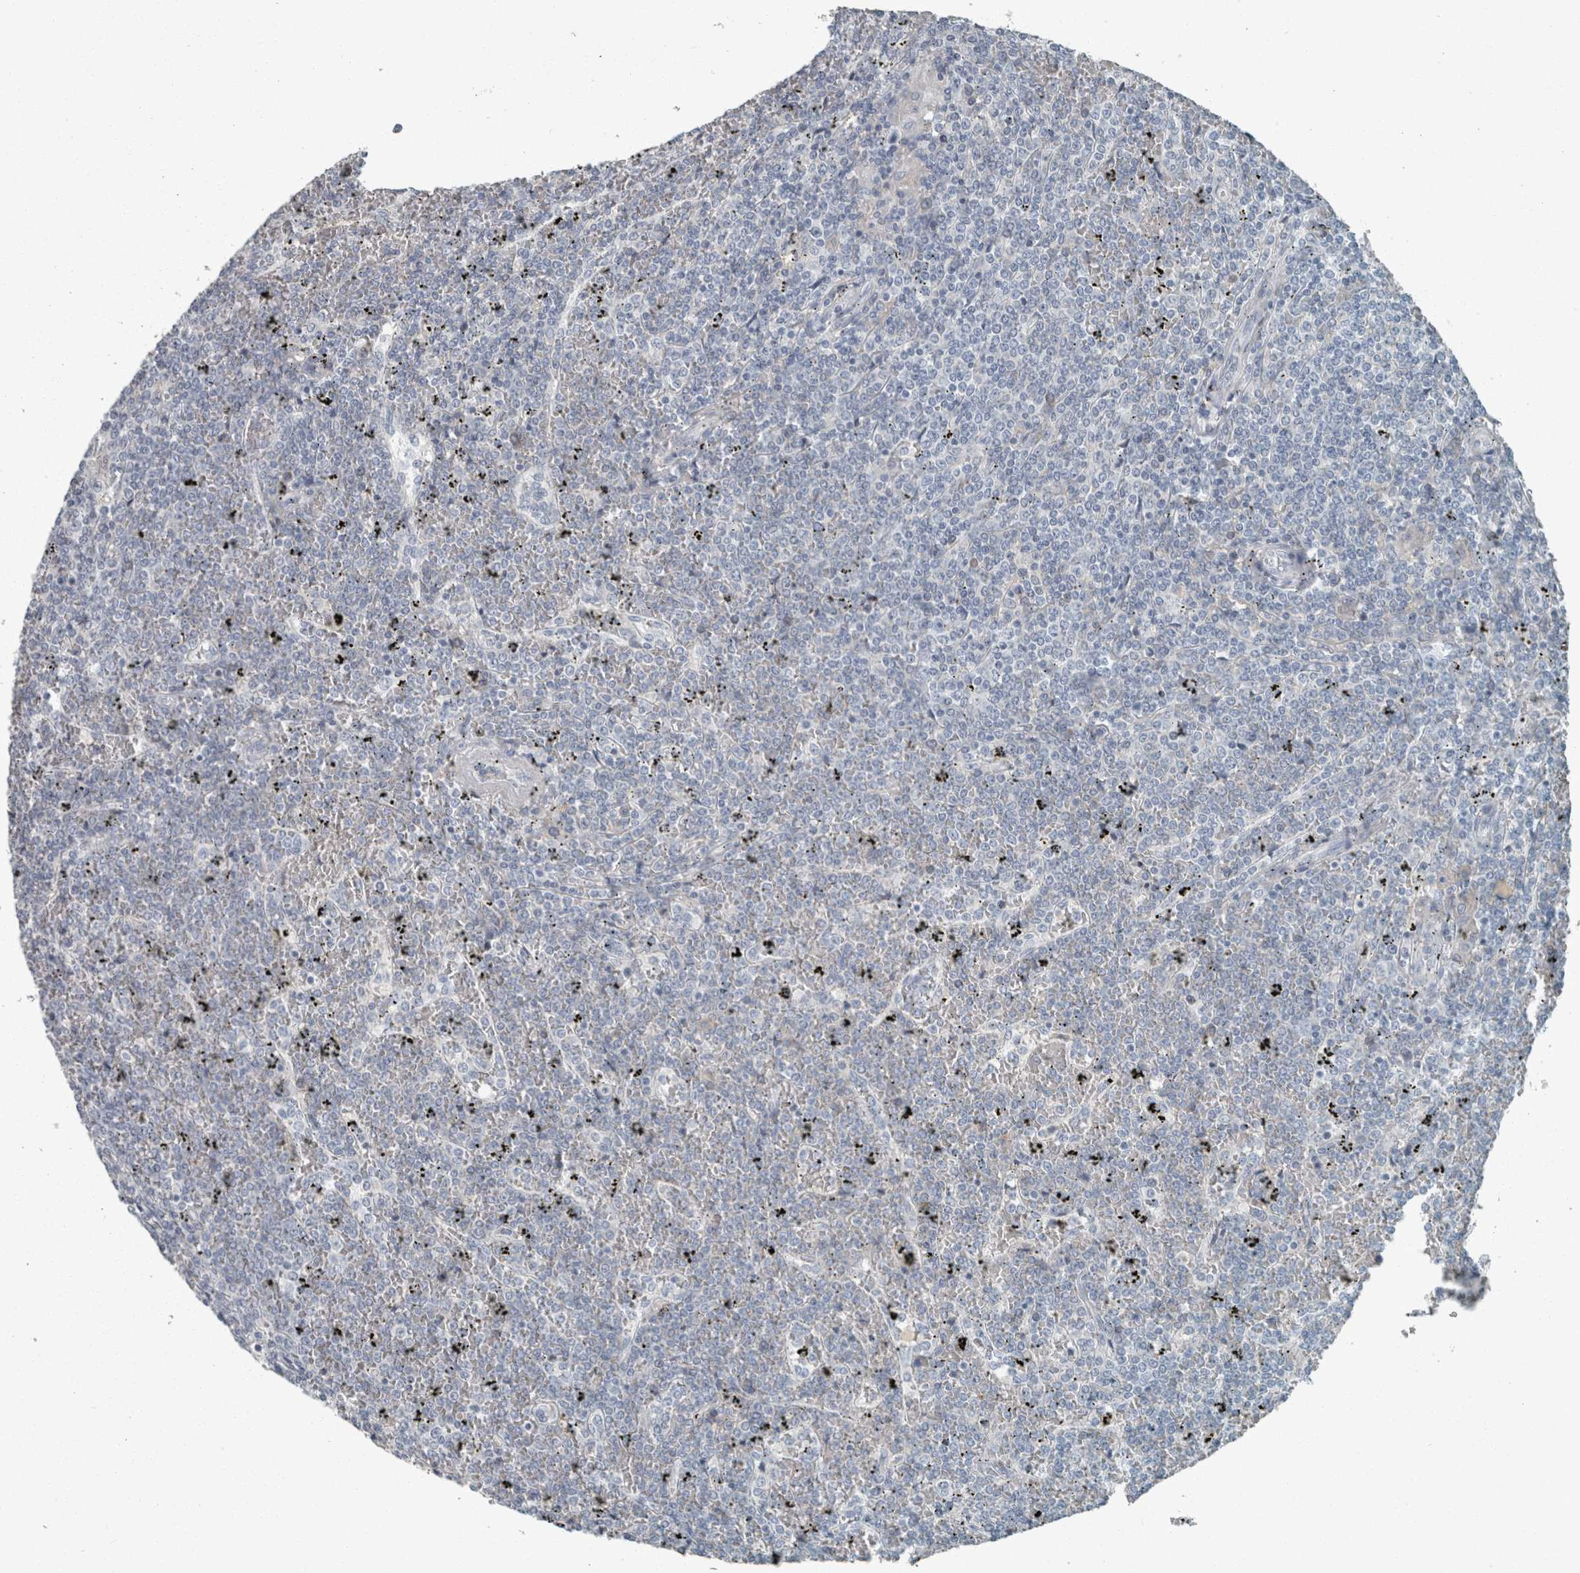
{"staining": {"intensity": "negative", "quantity": "none", "location": "none"}, "tissue": "lymphoma", "cell_type": "Tumor cells", "image_type": "cancer", "snomed": [{"axis": "morphology", "description": "Malignant lymphoma, non-Hodgkin's type, Low grade"}, {"axis": "topography", "description": "Spleen"}], "caption": "Lymphoma was stained to show a protein in brown. There is no significant expression in tumor cells.", "gene": "CHL1", "patient": {"sex": "female", "age": 19}}